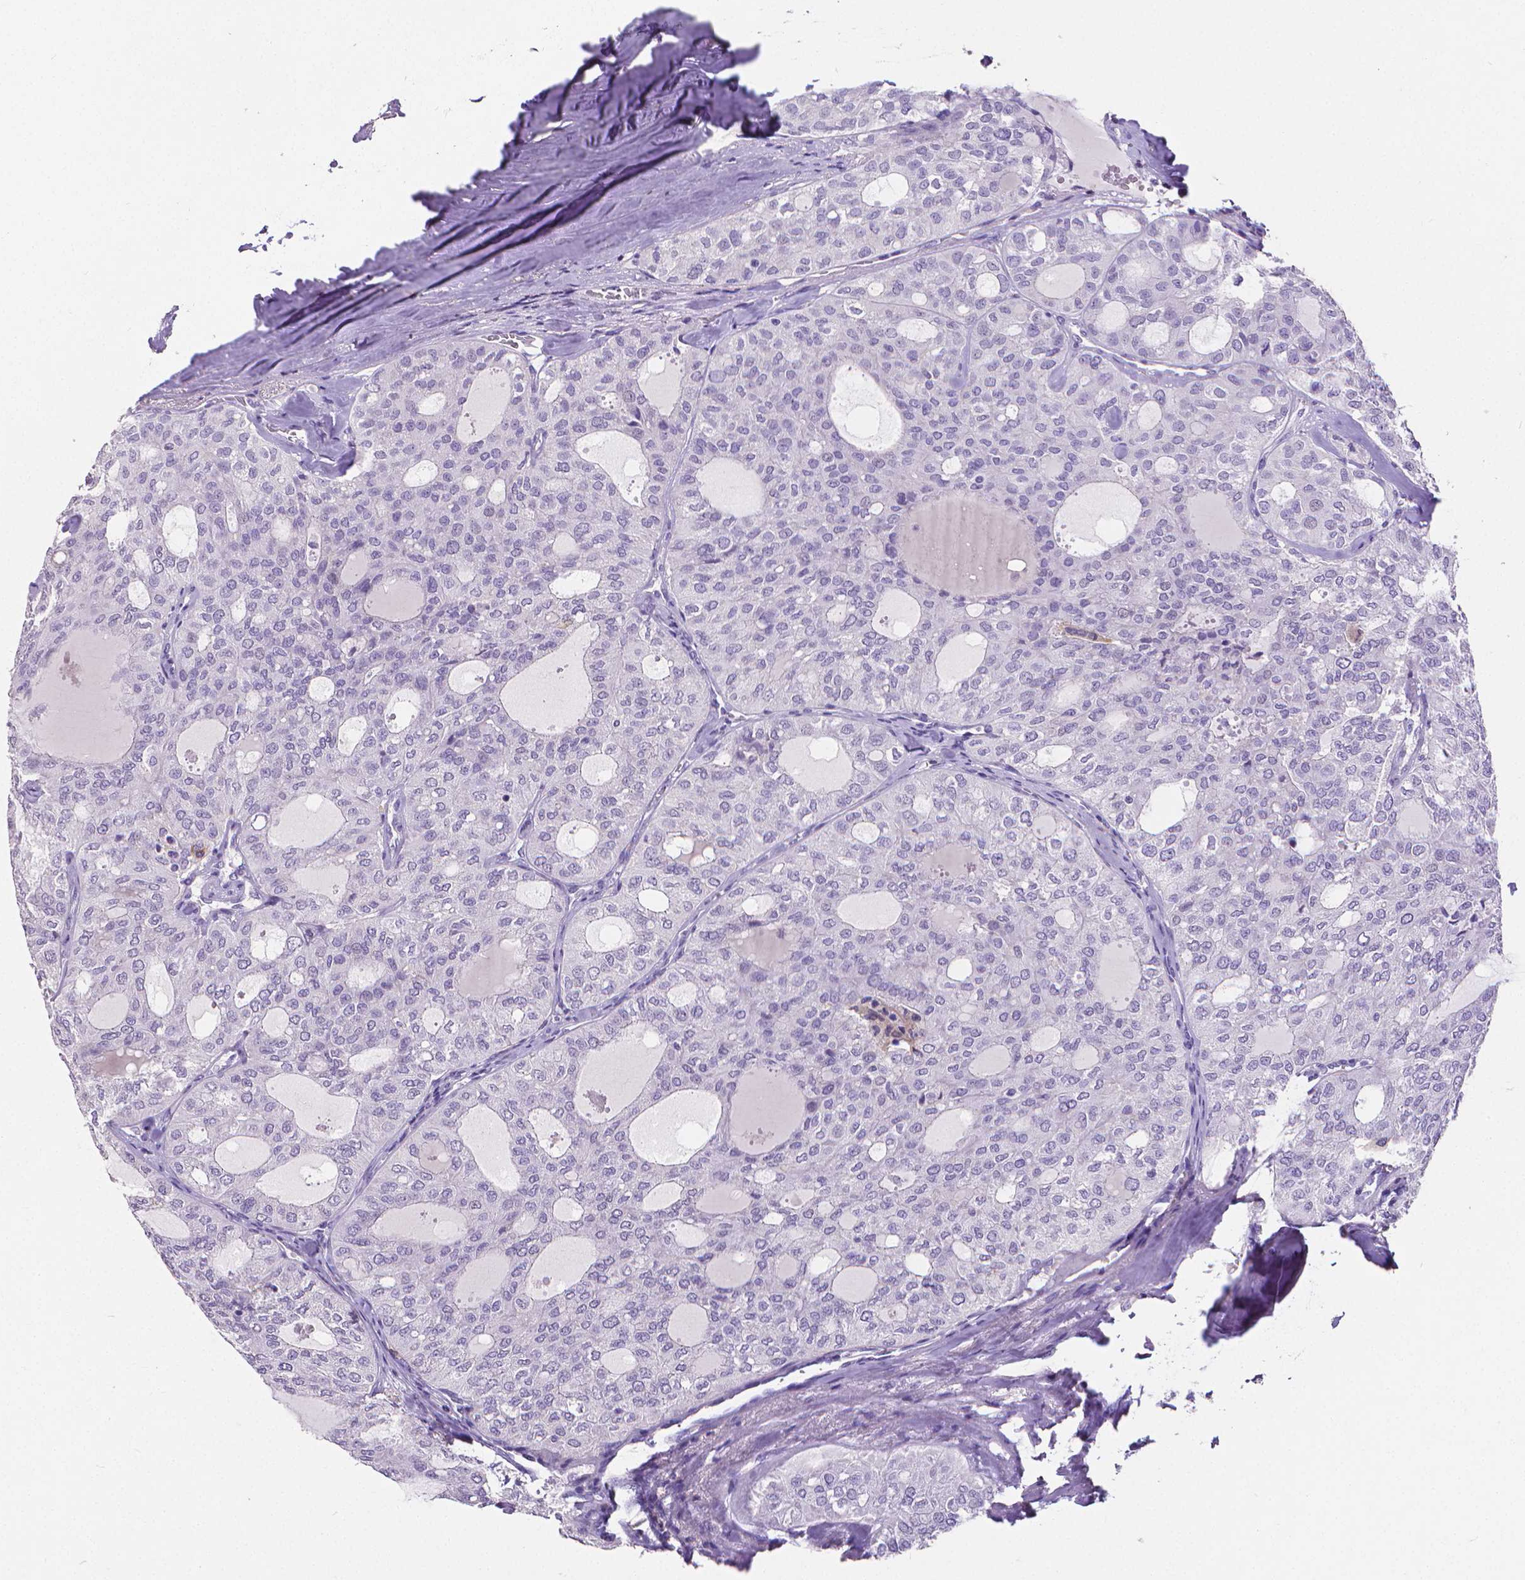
{"staining": {"intensity": "negative", "quantity": "none", "location": "none"}, "tissue": "thyroid cancer", "cell_type": "Tumor cells", "image_type": "cancer", "snomed": [{"axis": "morphology", "description": "Follicular adenoma carcinoma, NOS"}, {"axis": "topography", "description": "Thyroid gland"}], "caption": "A micrograph of follicular adenoma carcinoma (thyroid) stained for a protein exhibits no brown staining in tumor cells.", "gene": "CD4", "patient": {"sex": "male", "age": 75}}